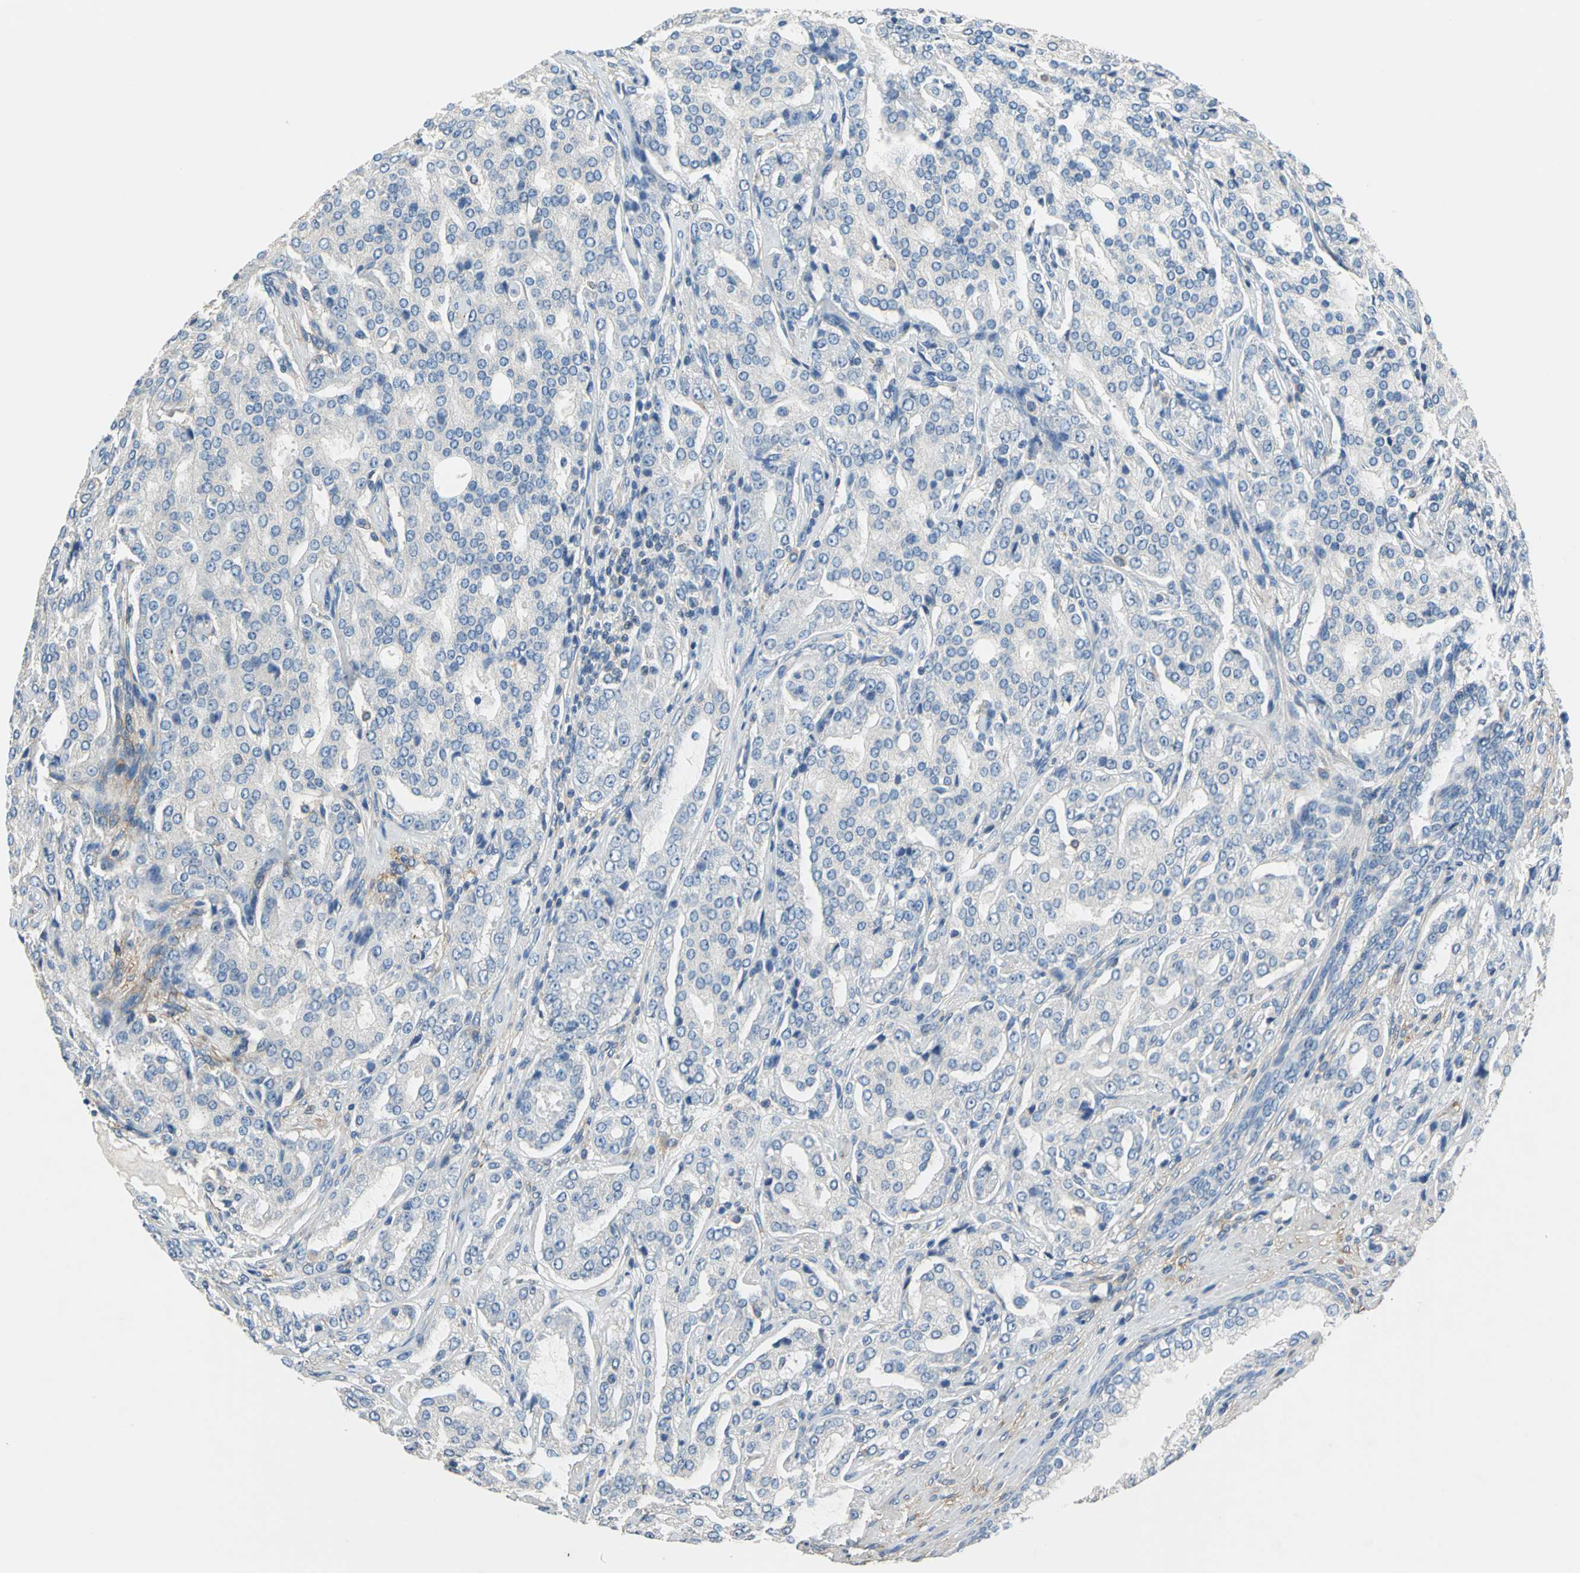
{"staining": {"intensity": "weak", "quantity": "<25%", "location": "cytoplasmic/membranous"}, "tissue": "prostate cancer", "cell_type": "Tumor cells", "image_type": "cancer", "snomed": [{"axis": "morphology", "description": "Adenocarcinoma, High grade"}, {"axis": "topography", "description": "Prostate"}], "caption": "Adenocarcinoma (high-grade) (prostate) was stained to show a protein in brown. There is no significant expression in tumor cells.", "gene": "PRKCA", "patient": {"sex": "male", "age": 72}}